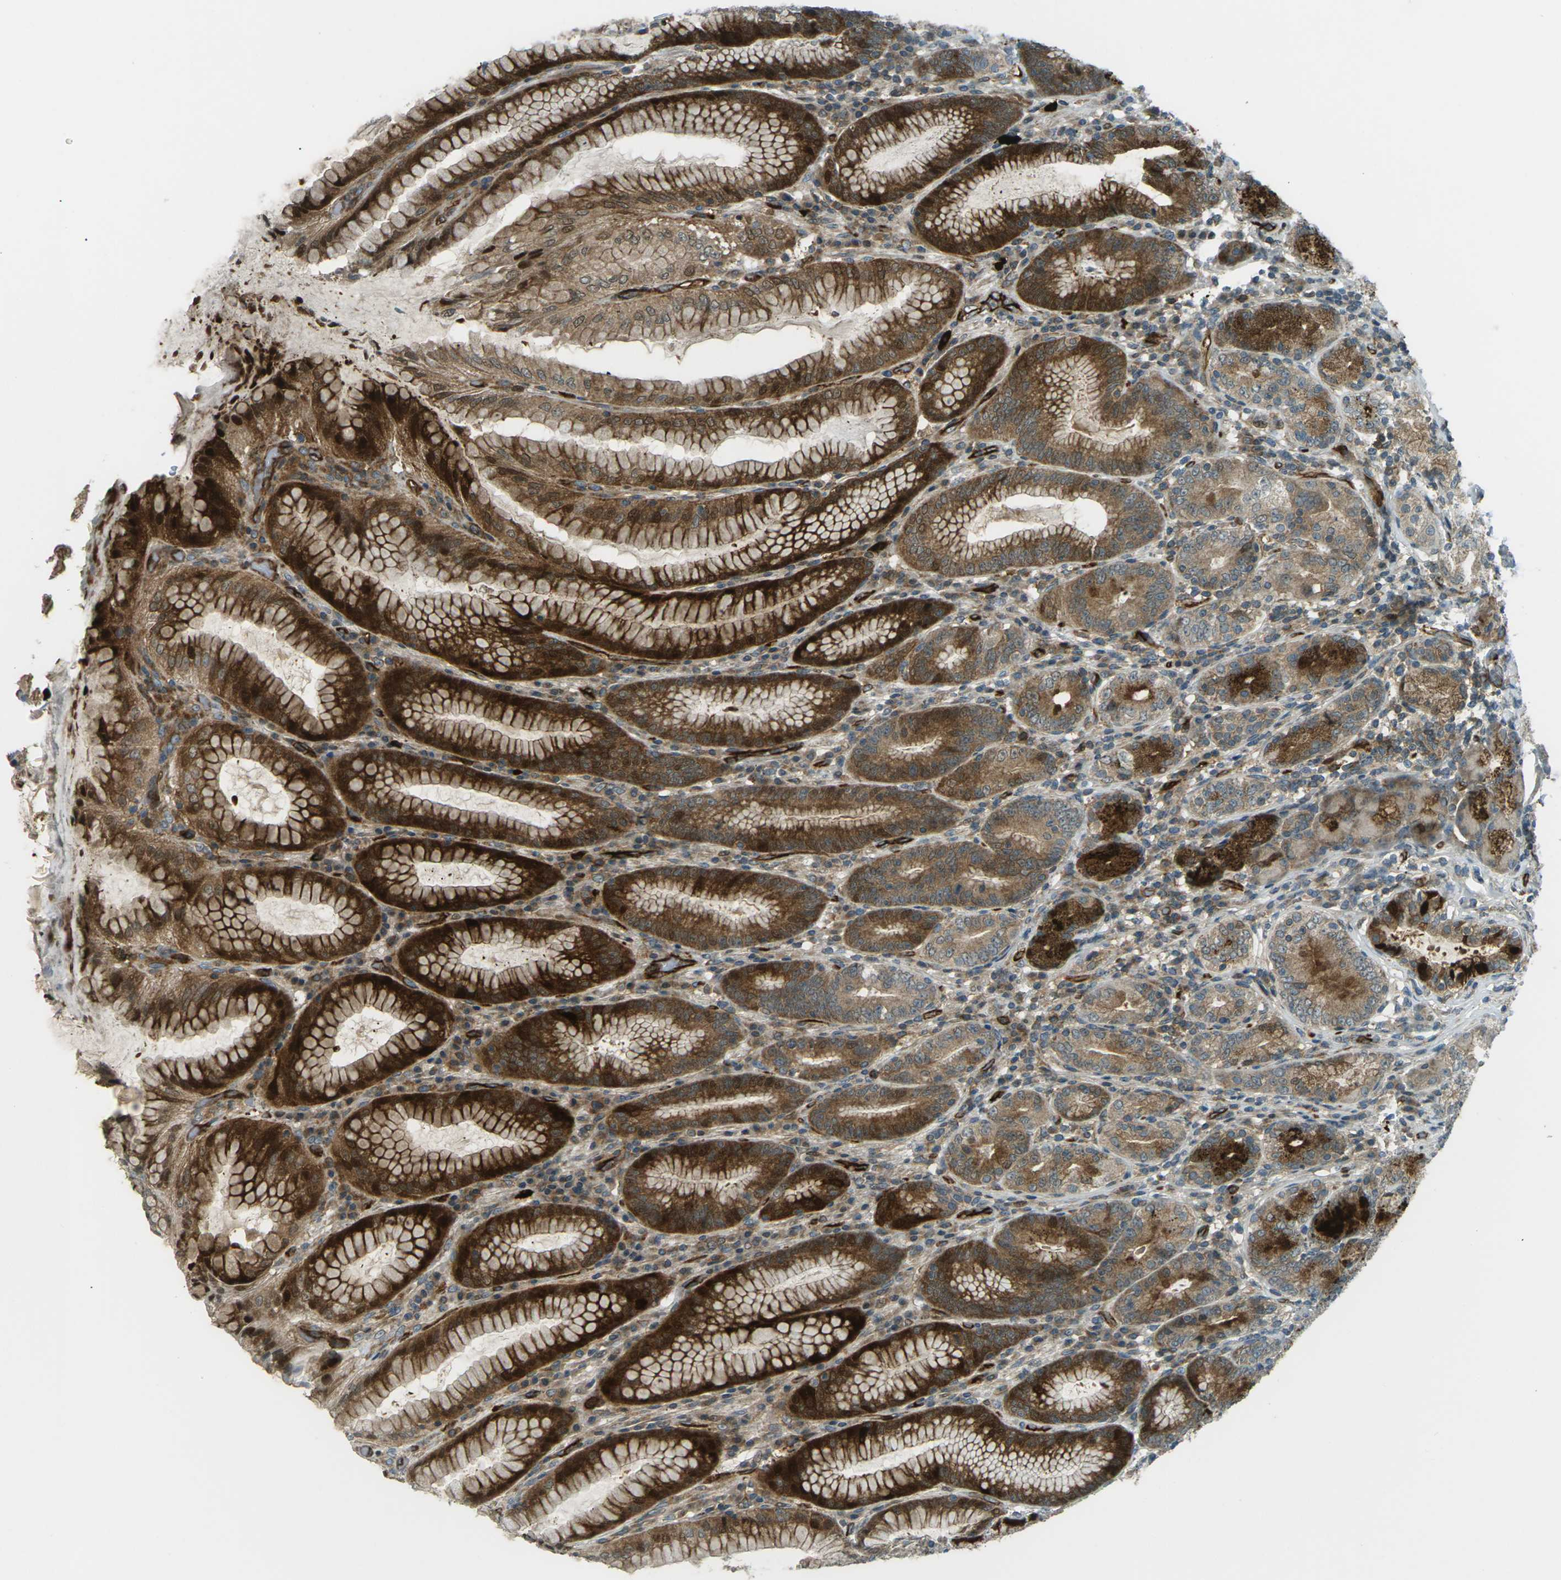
{"staining": {"intensity": "strong", "quantity": ">75%", "location": "cytoplasmic/membranous,nuclear"}, "tissue": "stomach", "cell_type": "Glandular cells", "image_type": "normal", "snomed": [{"axis": "morphology", "description": "Normal tissue, NOS"}, {"axis": "topography", "description": "Stomach, lower"}], "caption": "The immunohistochemical stain labels strong cytoplasmic/membranous,nuclear positivity in glandular cells of normal stomach. Ihc stains the protein of interest in brown and the nuclei are stained blue.", "gene": "S1PR1", "patient": {"sex": "female", "age": 76}}